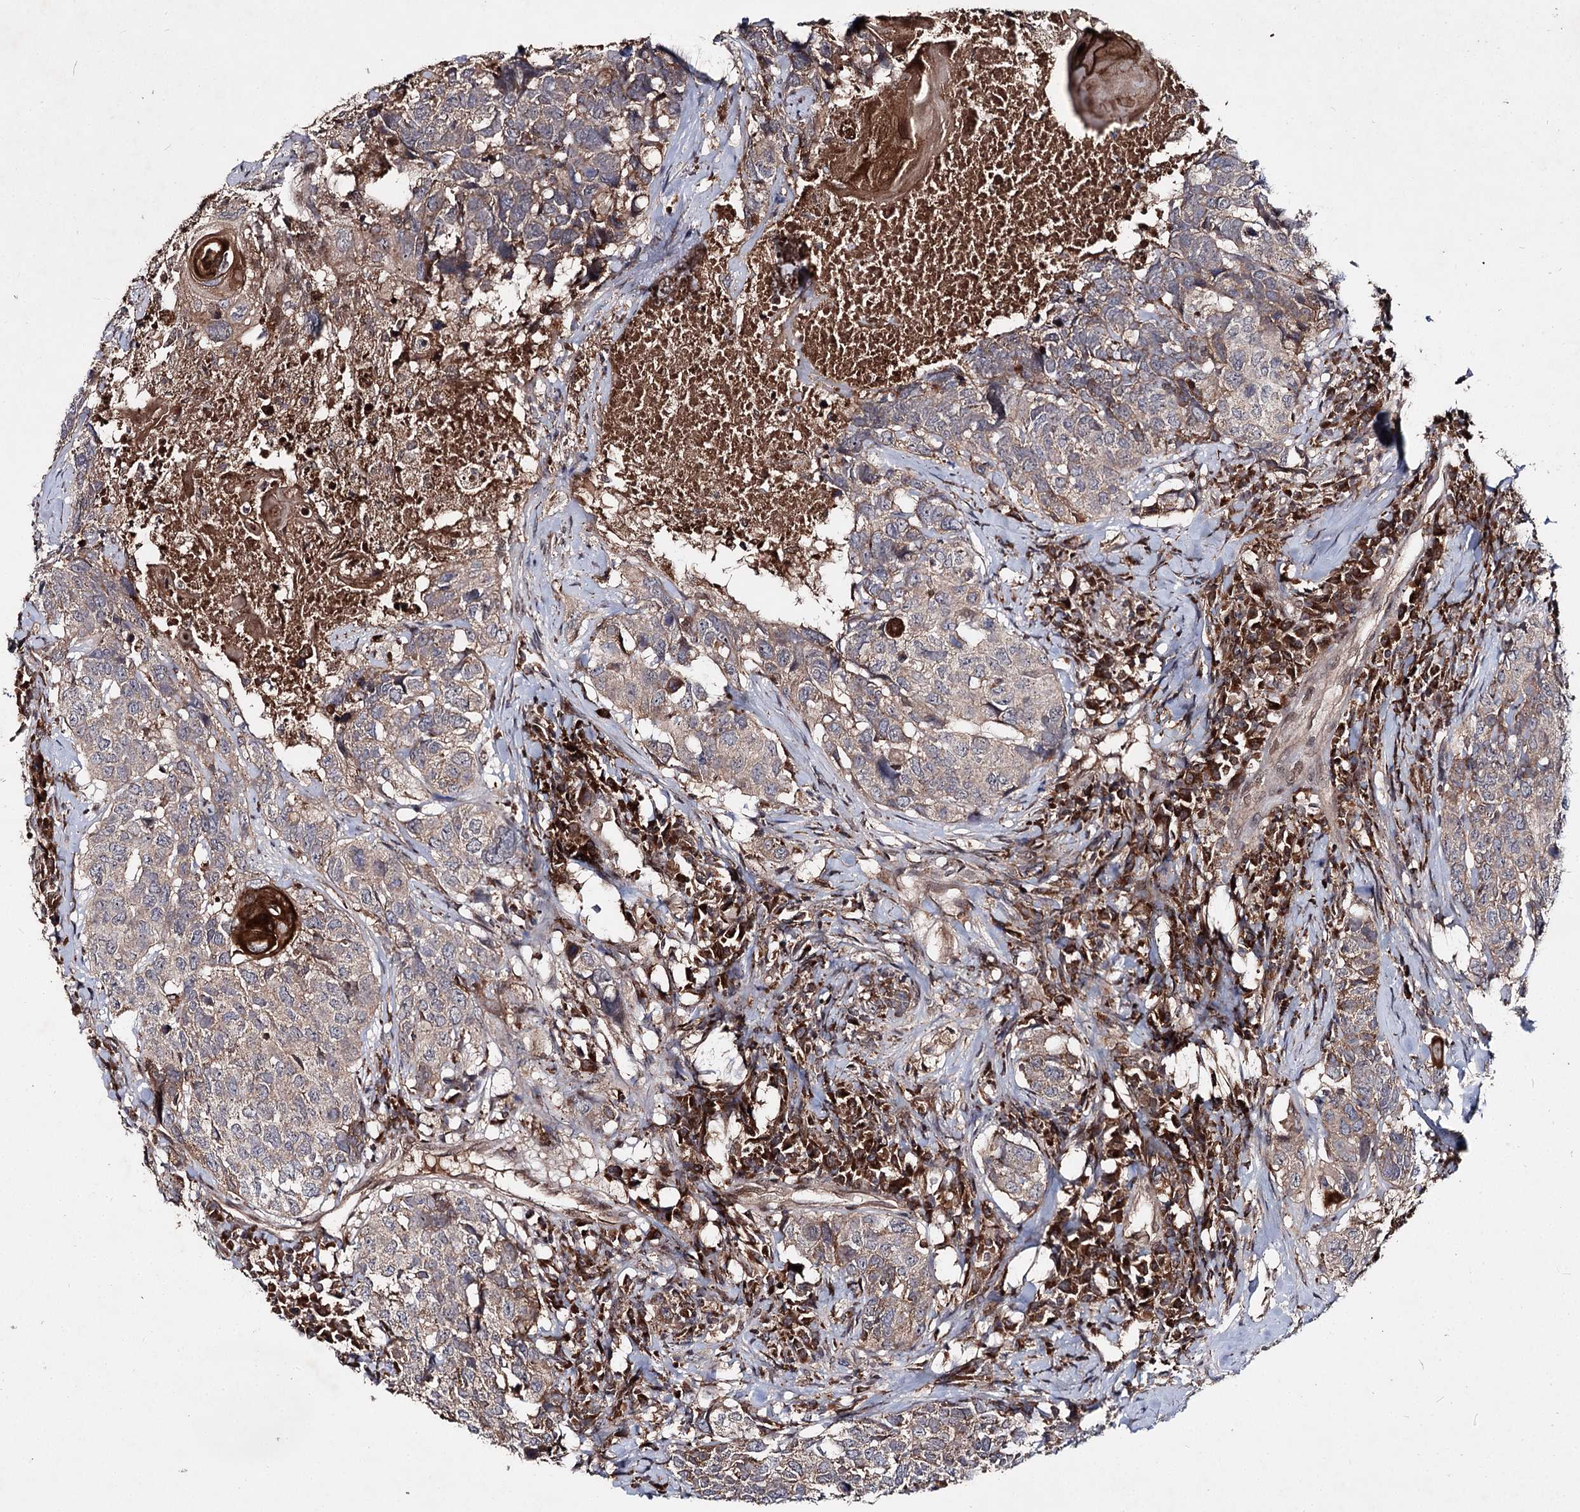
{"staining": {"intensity": "strong", "quantity": "<25%", "location": "cytoplasmic/membranous"}, "tissue": "head and neck cancer", "cell_type": "Tumor cells", "image_type": "cancer", "snomed": [{"axis": "morphology", "description": "Squamous cell carcinoma, NOS"}, {"axis": "topography", "description": "Head-Neck"}], "caption": "There is medium levels of strong cytoplasmic/membranous staining in tumor cells of squamous cell carcinoma (head and neck), as demonstrated by immunohistochemical staining (brown color).", "gene": "MSANTD2", "patient": {"sex": "male", "age": 66}}